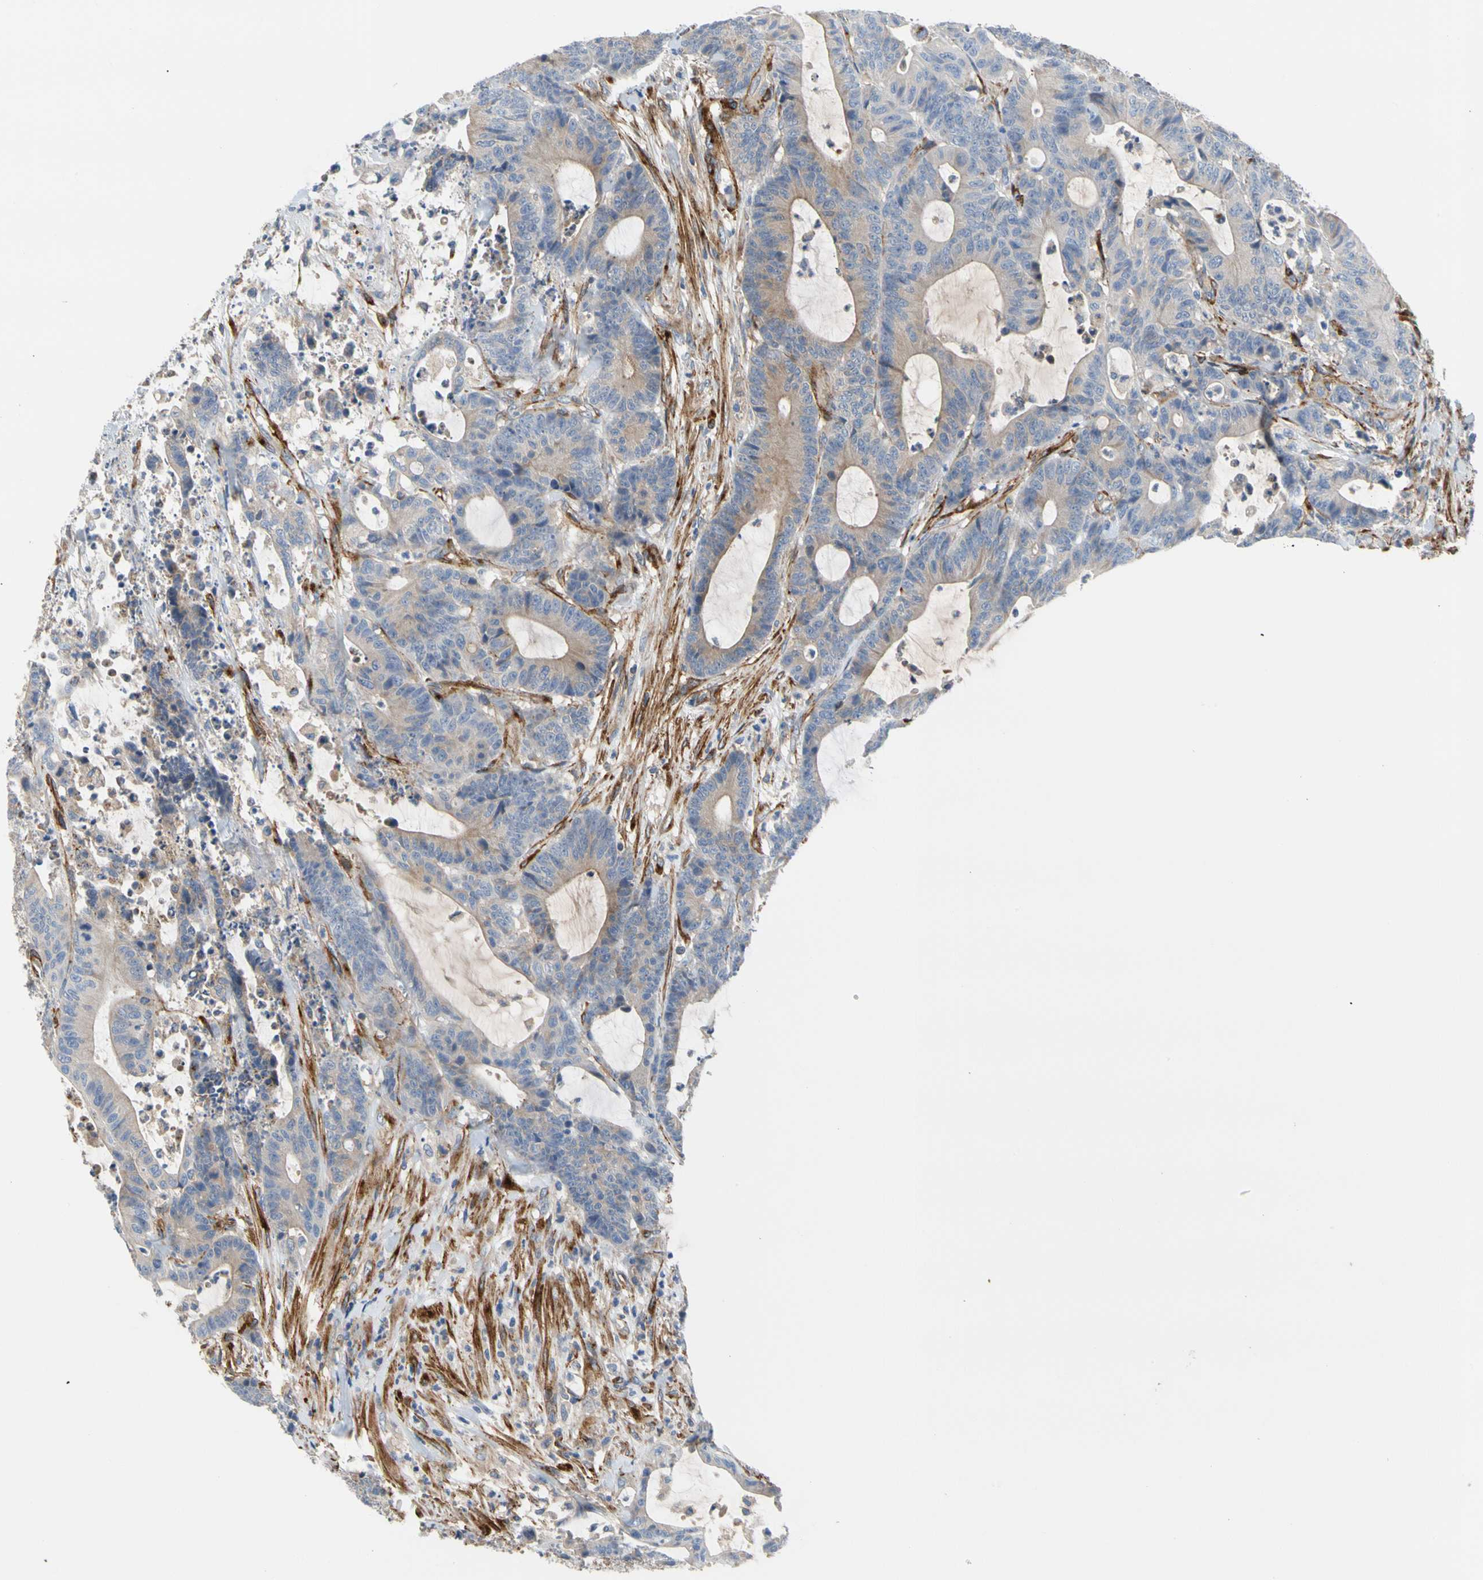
{"staining": {"intensity": "negative", "quantity": "none", "location": "none"}, "tissue": "colorectal cancer", "cell_type": "Tumor cells", "image_type": "cancer", "snomed": [{"axis": "morphology", "description": "Adenocarcinoma, NOS"}, {"axis": "topography", "description": "Colon"}], "caption": "Immunohistochemistry histopathology image of human colorectal cancer stained for a protein (brown), which shows no expression in tumor cells.", "gene": "ENTREP3", "patient": {"sex": "female", "age": 84}}